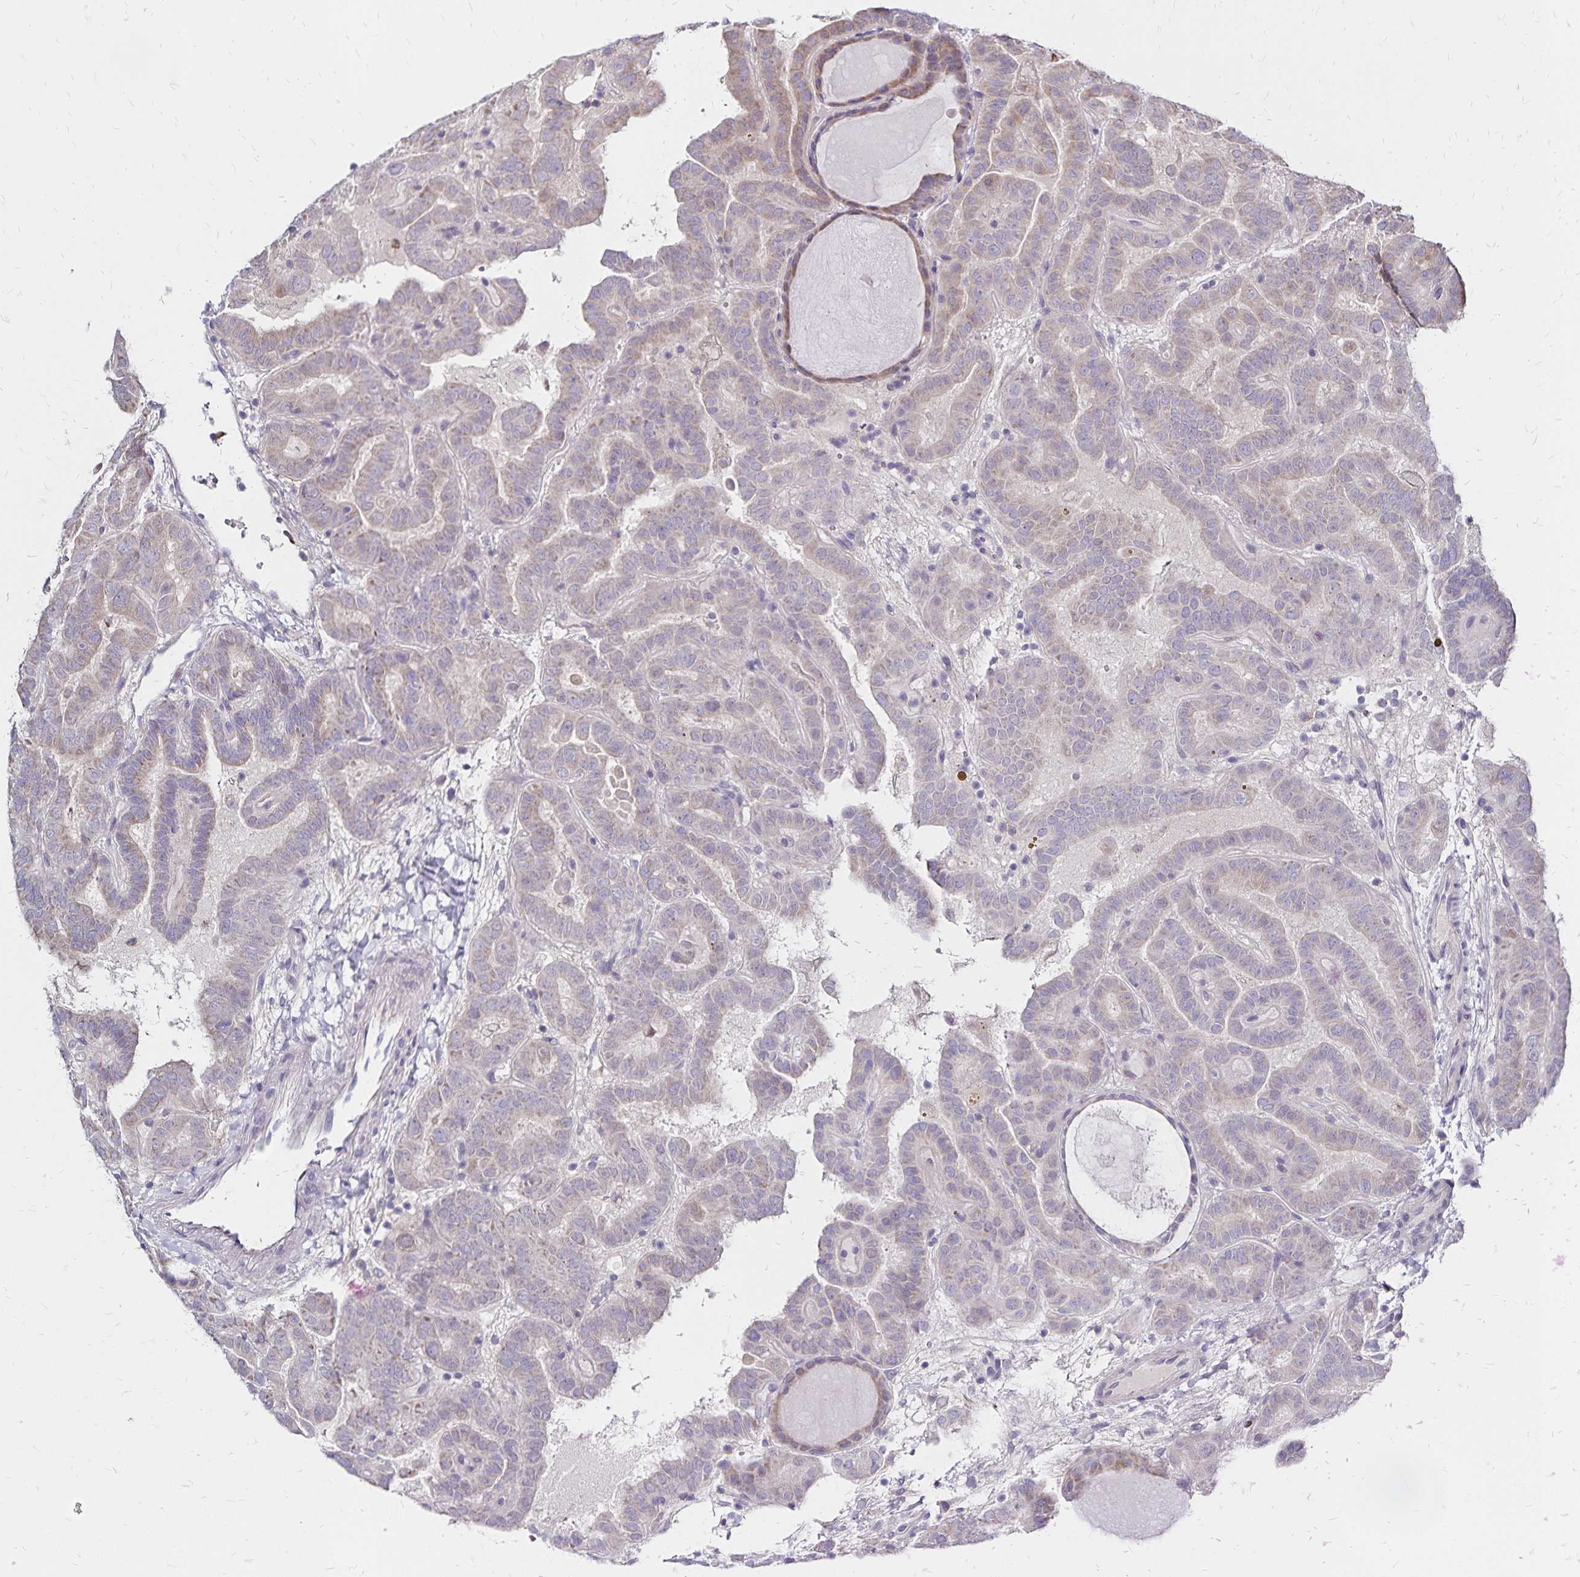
{"staining": {"intensity": "weak", "quantity": "25%-75%", "location": "cytoplasmic/membranous"}, "tissue": "thyroid cancer", "cell_type": "Tumor cells", "image_type": "cancer", "snomed": [{"axis": "morphology", "description": "Papillary adenocarcinoma, NOS"}, {"axis": "topography", "description": "Thyroid gland"}], "caption": "This is a photomicrograph of immunohistochemistry (IHC) staining of thyroid cancer (papillary adenocarcinoma), which shows weak staining in the cytoplasmic/membranous of tumor cells.", "gene": "NAGPA", "patient": {"sex": "female", "age": 46}}